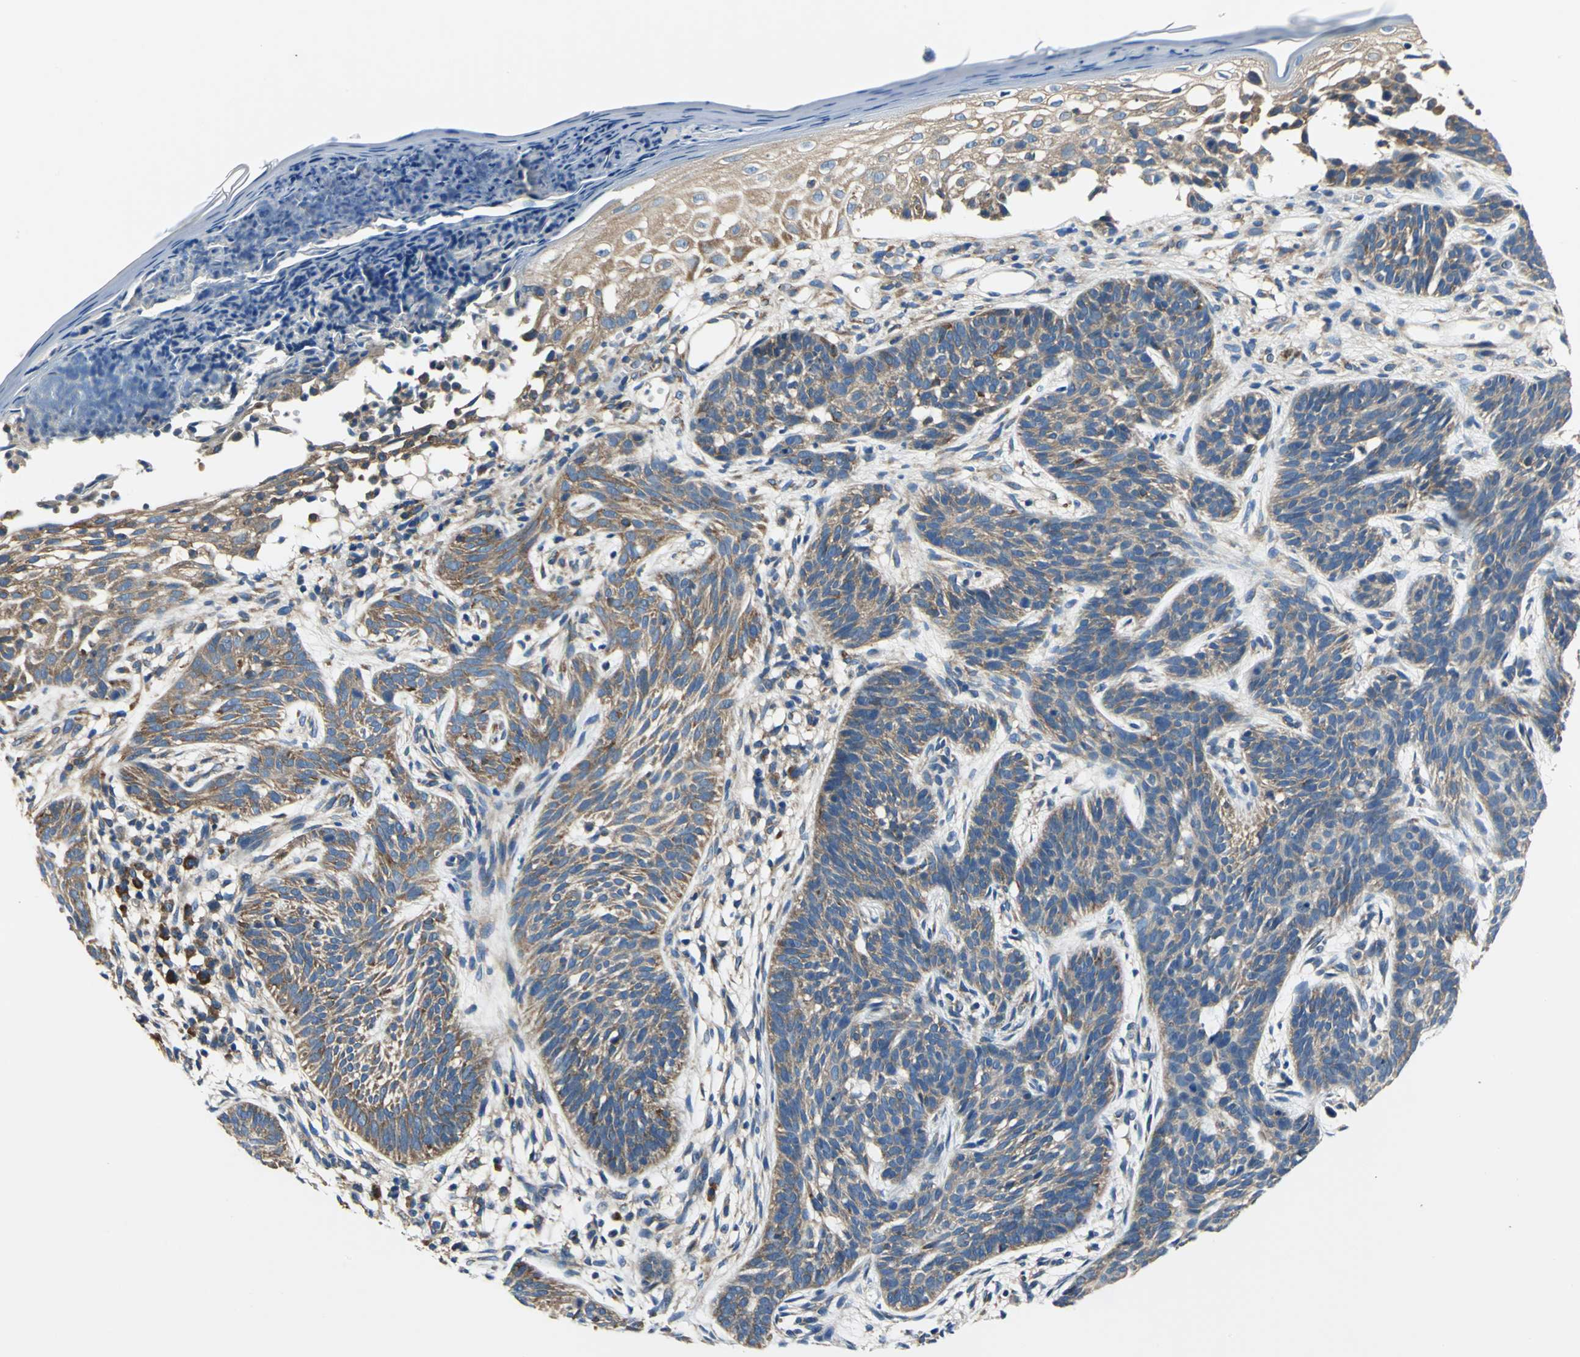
{"staining": {"intensity": "moderate", "quantity": ">75%", "location": "cytoplasmic/membranous"}, "tissue": "skin cancer", "cell_type": "Tumor cells", "image_type": "cancer", "snomed": [{"axis": "morphology", "description": "Normal tissue, NOS"}, {"axis": "morphology", "description": "Basal cell carcinoma"}, {"axis": "topography", "description": "Skin"}], "caption": "A brown stain labels moderate cytoplasmic/membranous staining of a protein in basal cell carcinoma (skin) tumor cells.", "gene": "TRIM25", "patient": {"sex": "female", "age": 69}}